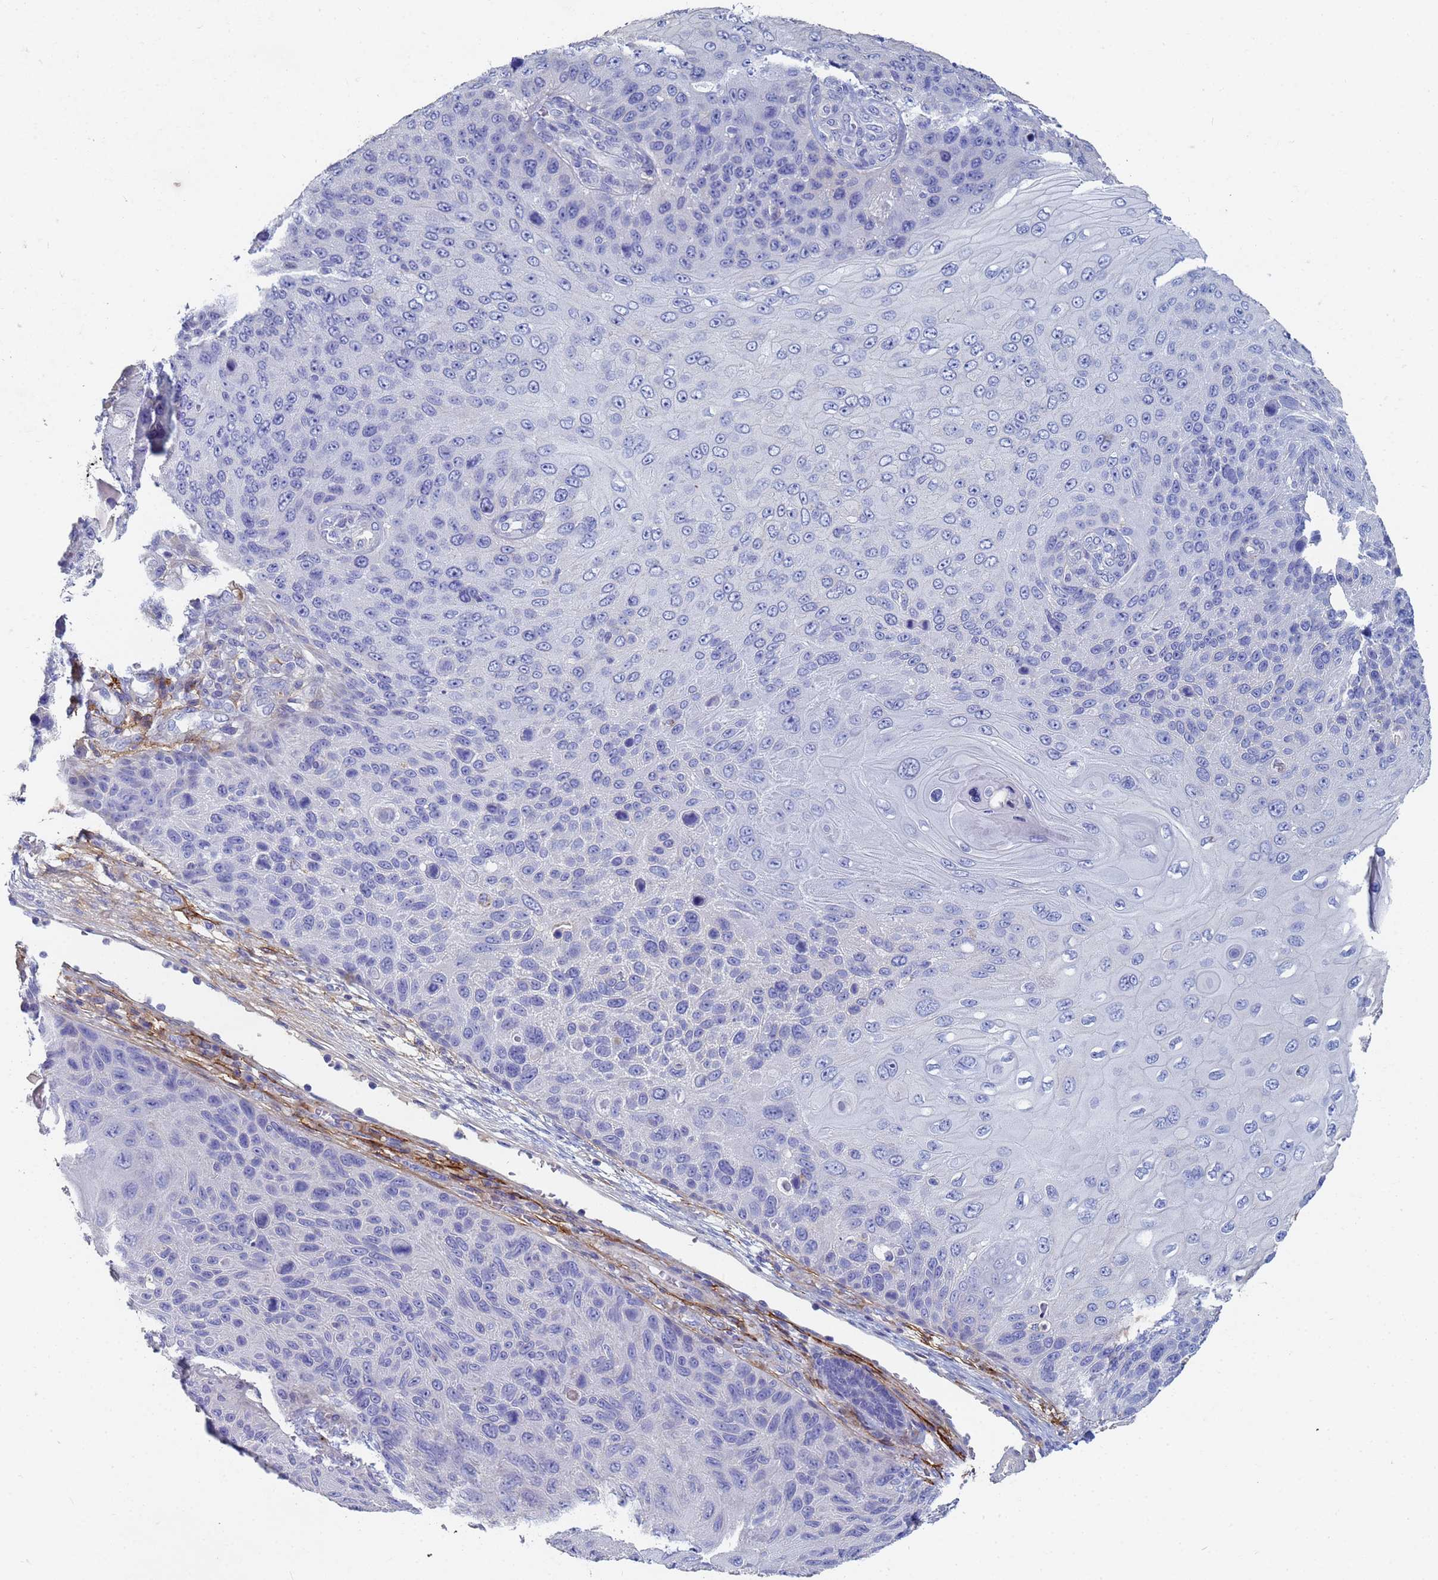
{"staining": {"intensity": "negative", "quantity": "none", "location": "none"}, "tissue": "skin cancer", "cell_type": "Tumor cells", "image_type": "cancer", "snomed": [{"axis": "morphology", "description": "Squamous cell carcinoma, NOS"}, {"axis": "topography", "description": "Skin"}], "caption": "Immunohistochemistry (IHC) of human skin cancer (squamous cell carcinoma) displays no positivity in tumor cells.", "gene": "ABCA8", "patient": {"sex": "female", "age": 88}}